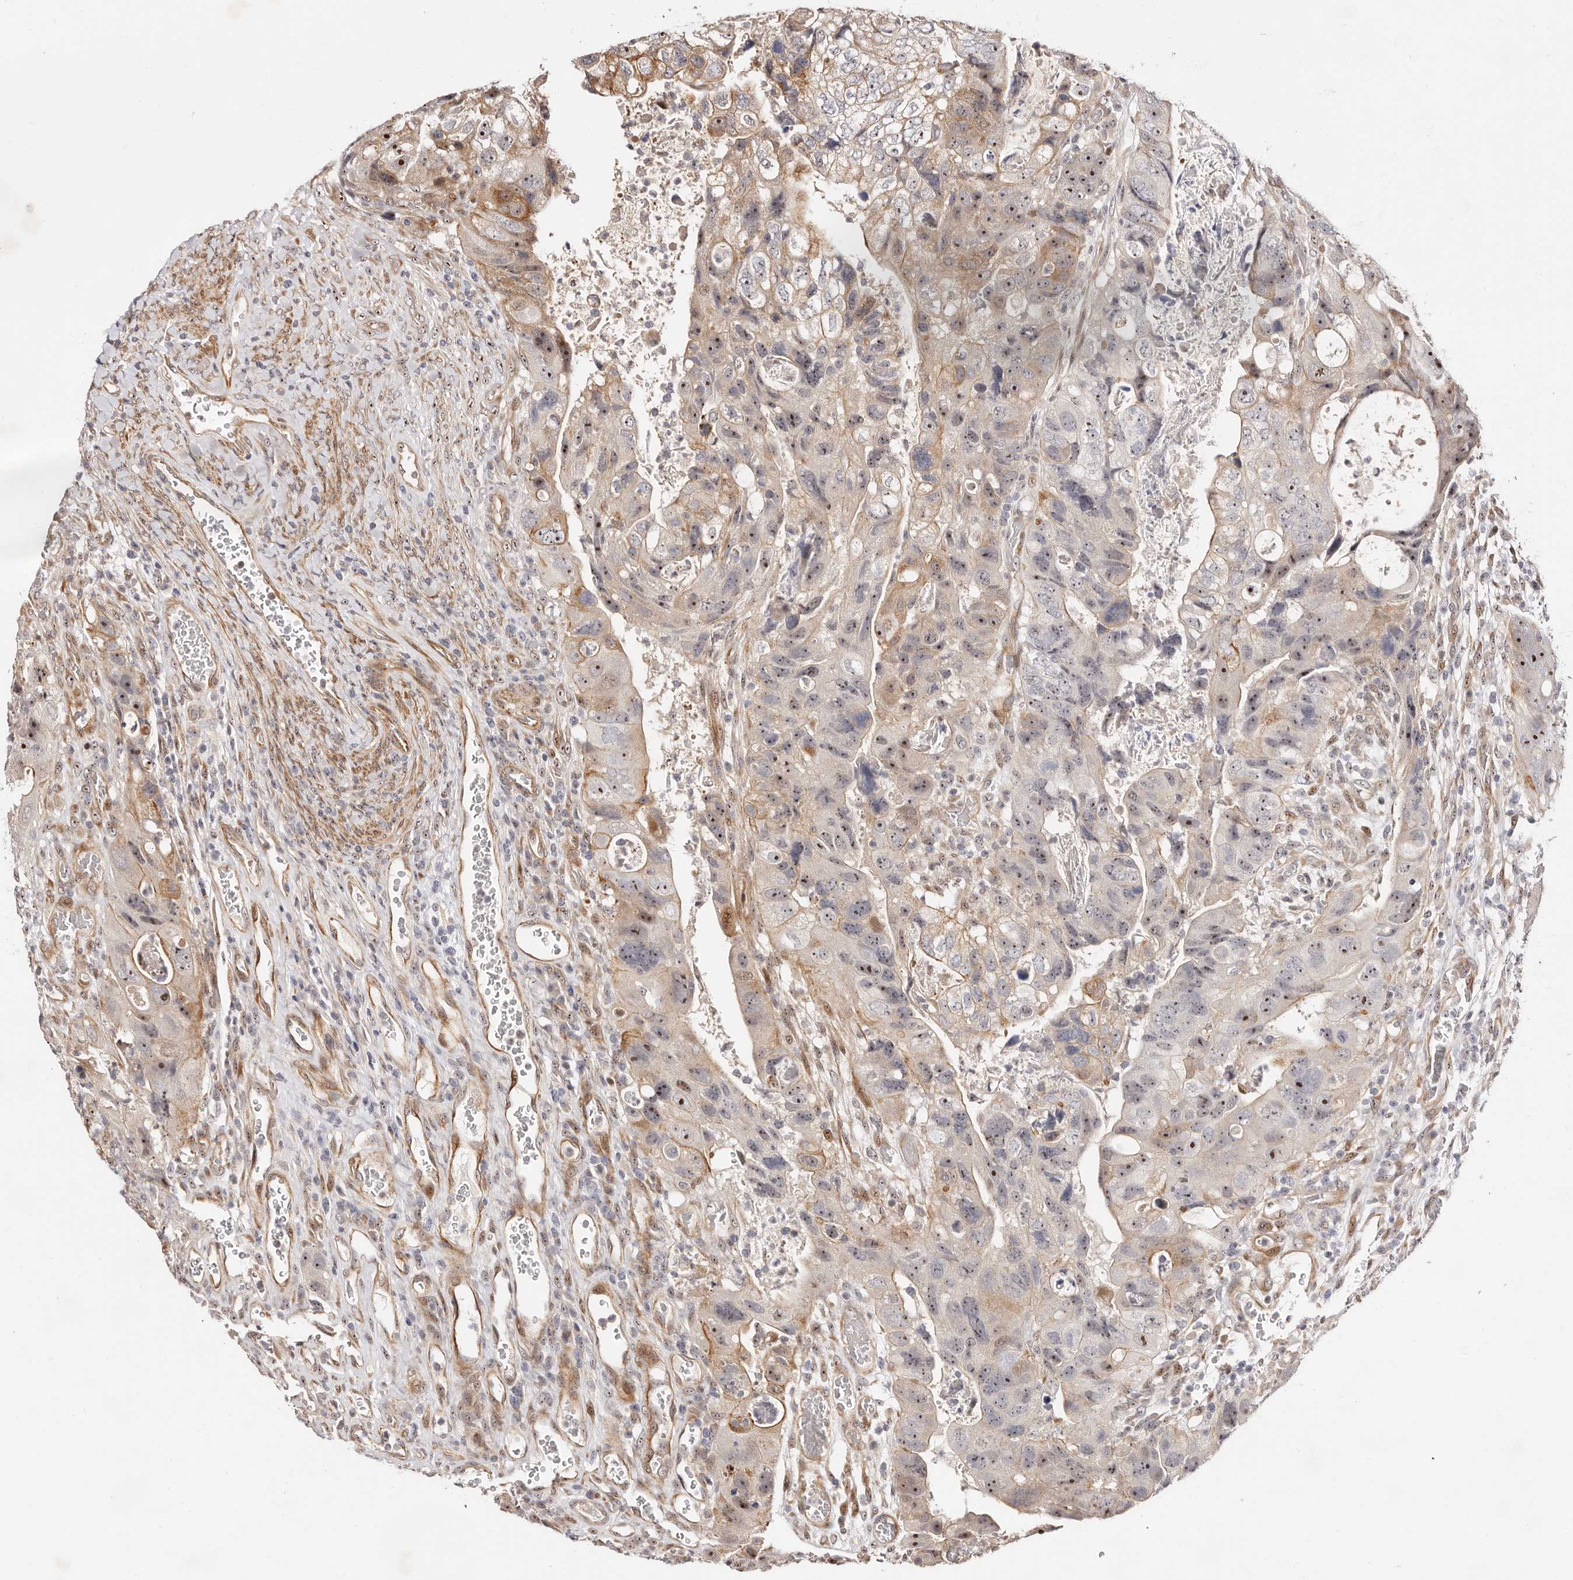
{"staining": {"intensity": "moderate", "quantity": "25%-75%", "location": "cytoplasmic/membranous,nuclear"}, "tissue": "colorectal cancer", "cell_type": "Tumor cells", "image_type": "cancer", "snomed": [{"axis": "morphology", "description": "Adenocarcinoma, NOS"}, {"axis": "topography", "description": "Rectum"}], "caption": "Human colorectal cancer (adenocarcinoma) stained for a protein (brown) shows moderate cytoplasmic/membranous and nuclear positive positivity in about 25%-75% of tumor cells.", "gene": "ODF2L", "patient": {"sex": "male", "age": 59}}